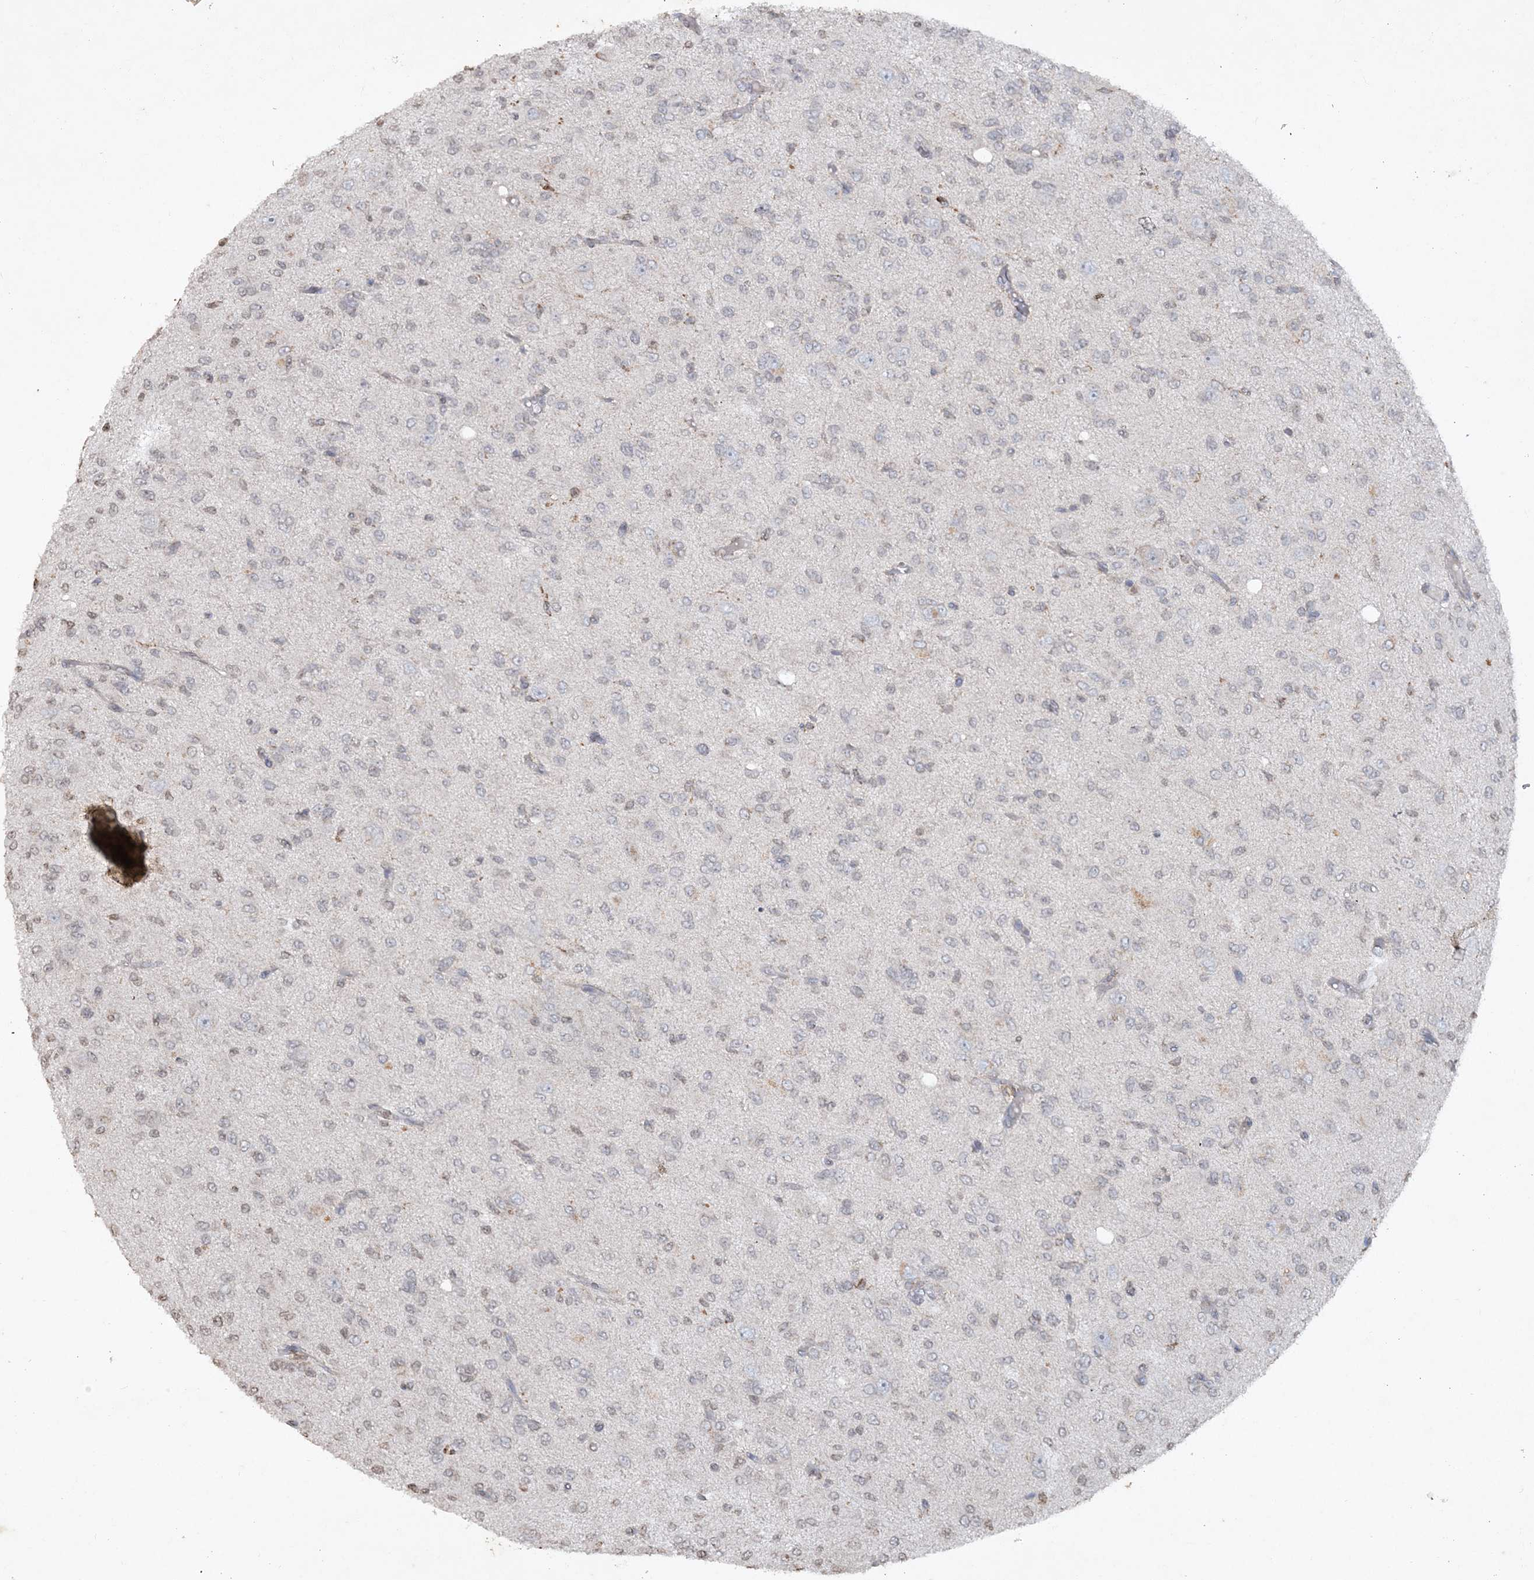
{"staining": {"intensity": "negative", "quantity": "none", "location": "none"}, "tissue": "glioma", "cell_type": "Tumor cells", "image_type": "cancer", "snomed": [{"axis": "morphology", "description": "Glioma, malignant, High grade"}, {"axis": "topography", "description": "Brain"}], "caption": "Tumor cells show no significant protein expression in glioma.", "gene": "TTC7A", "patient": {"sex": "female", "age": 59}}